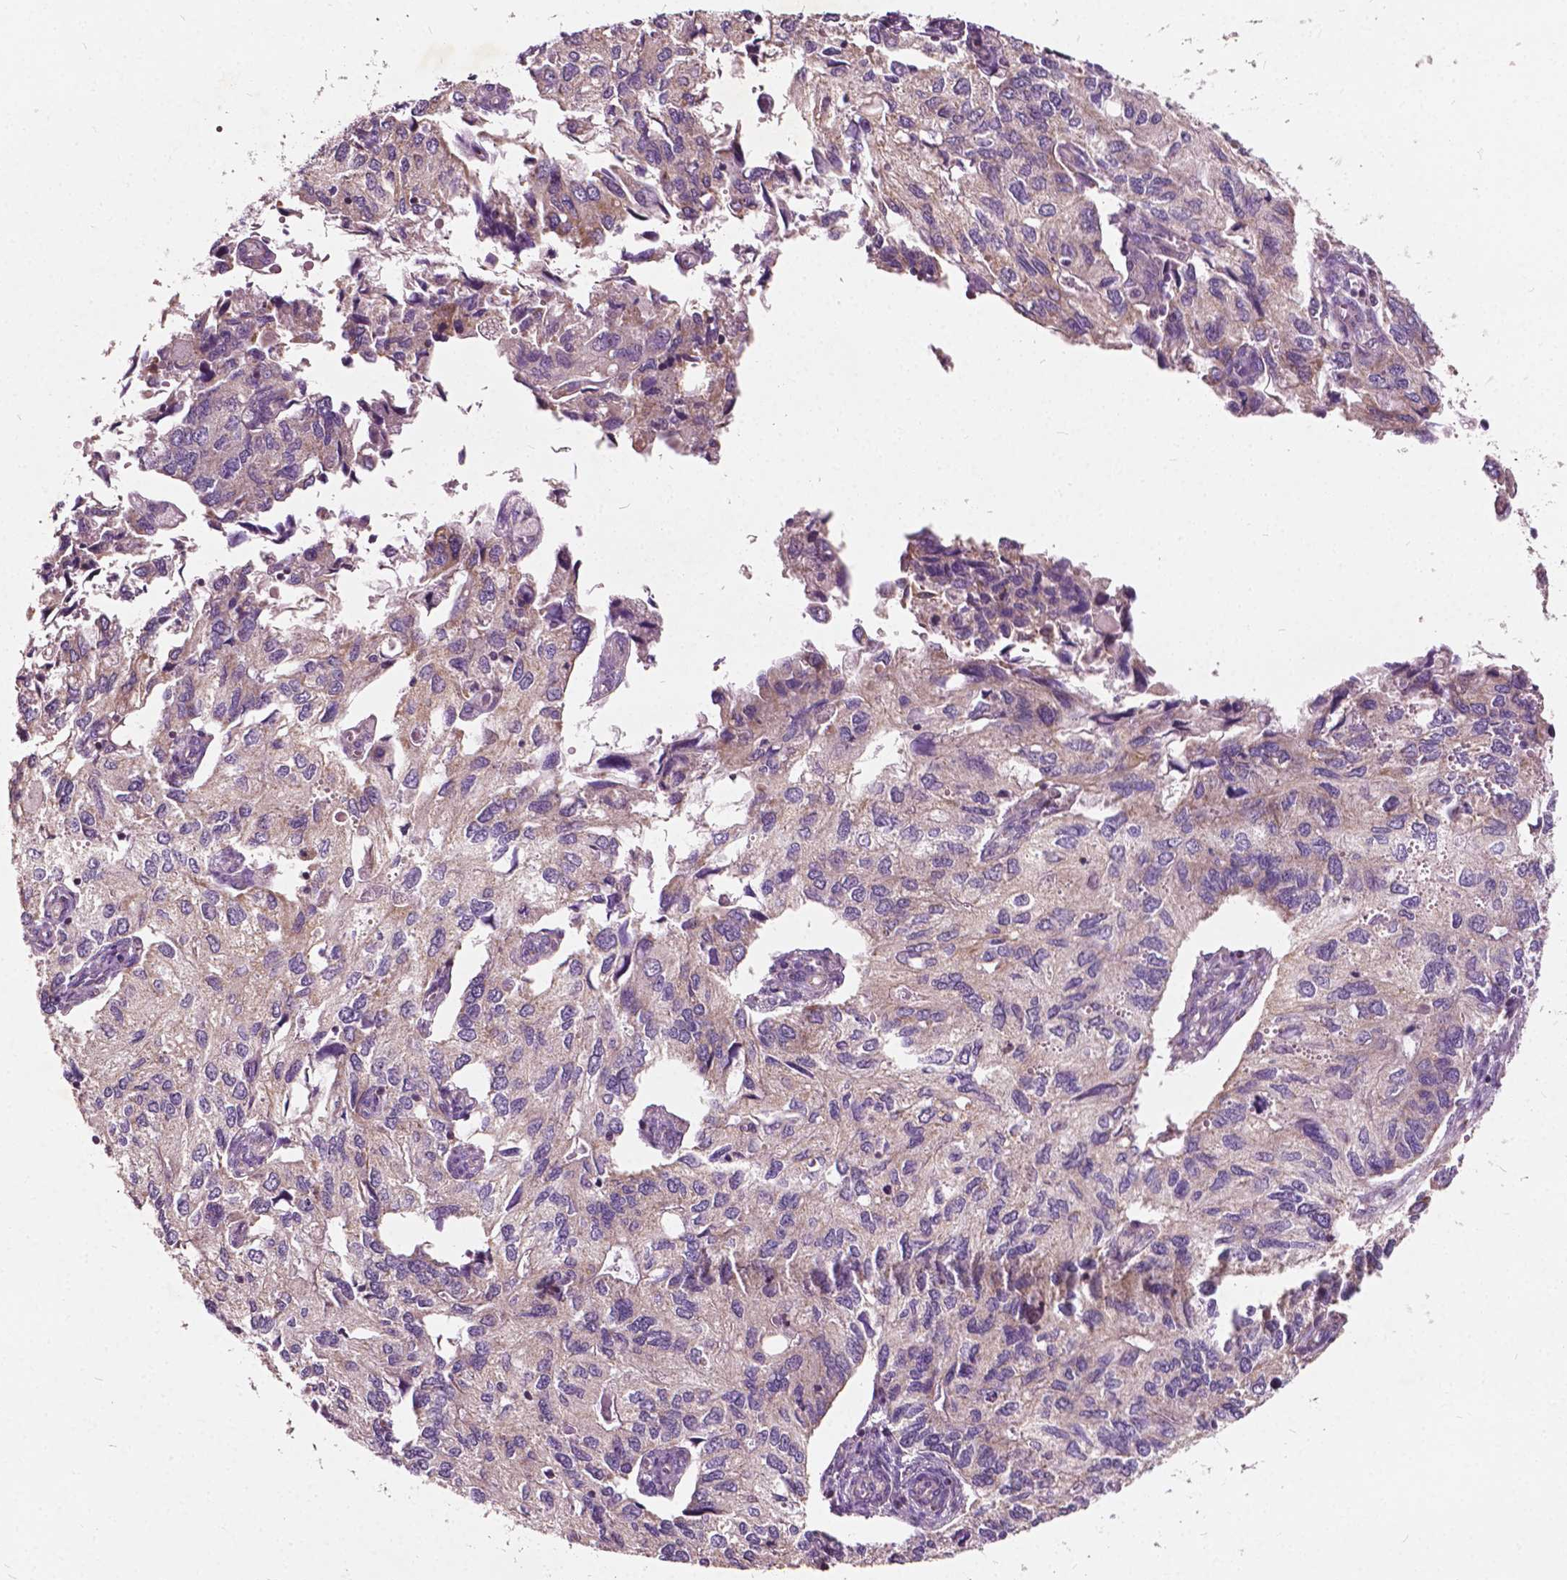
{"staining": {"intensity": "weak", "quantity": "<25%", "location": "cytoplasmic/membranous"}, "tissue": "endometrial cancer", "cell_type": "Tumor cells", "image_type": "cancer", "snomed": [{"axis": "morphology", "description": "Carcinoma, NOS"}, {"axis": "topography", "description": "Uterus"}], "caption": "Tumor cells show no significant protein positivity in endometrial cancer. (Stains: DAB immunohistochemistry with hematoxylin counter stain, Microscopy: brightfield microscopy at high magnification).", "gene": "ODF3L2", "patient": {"sex": "female", "age": 76}}